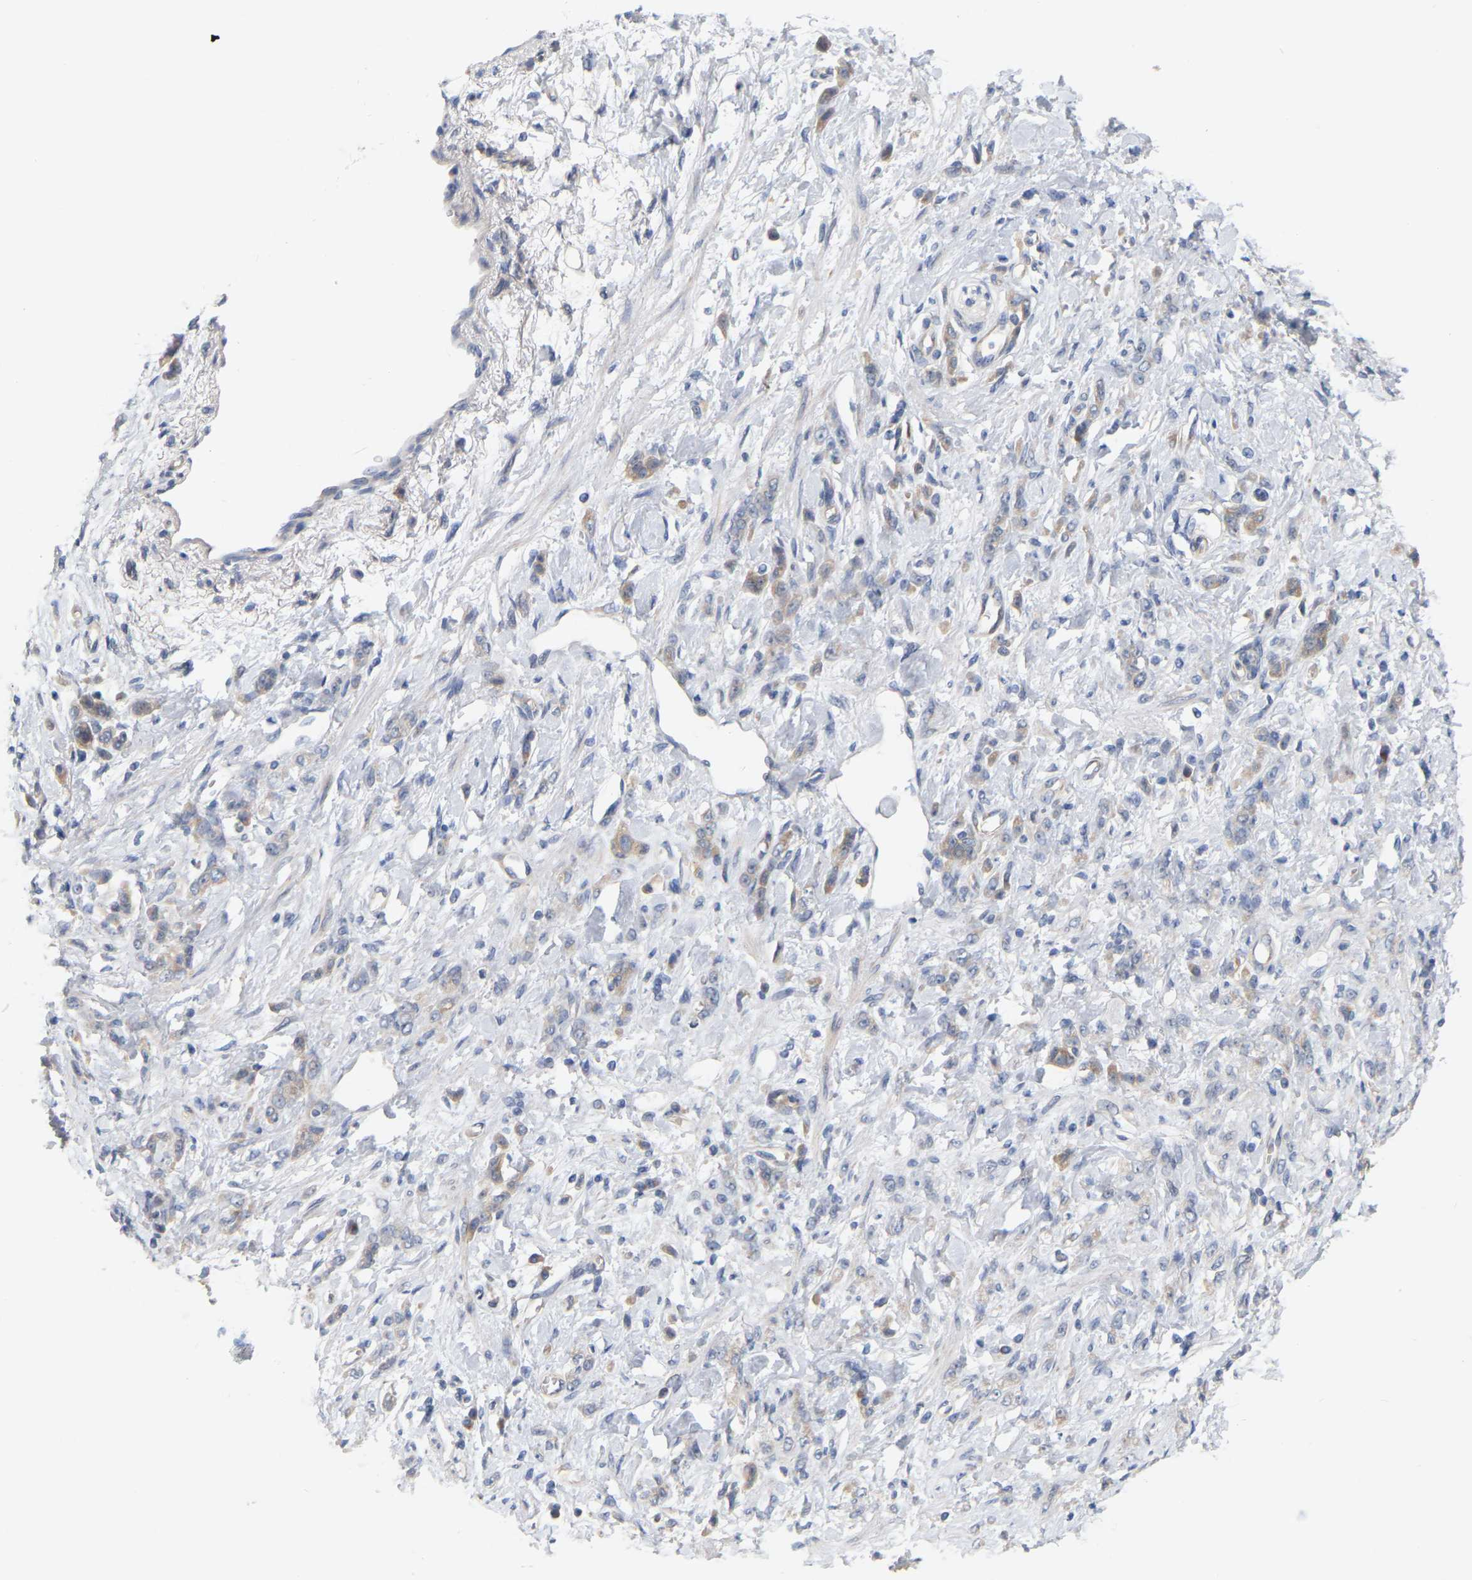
{"staining": {"intensity": "weak", "quantity": ">75%", "location": "cytoplasmic/membranous"}, "tissue": "stomach cancer", "cell_type": "Tumor cells", "image_type": "cancer", "snomed": [{"axis": "morphology", "description": "Normal tissue, NOS"}, {"axis": "morphology", "description": "Adenocarcinoma, NOS"}, {"axis": "topography", "description": "Stomach"}], "caption": "Protein staining displays weak cytoplasmic/membranous expression in approximately >75% of tumor cells in adenocarcinoma (stomach).", "gene": "MINDY4", "patient": {"sex": "male", "age": 82}}